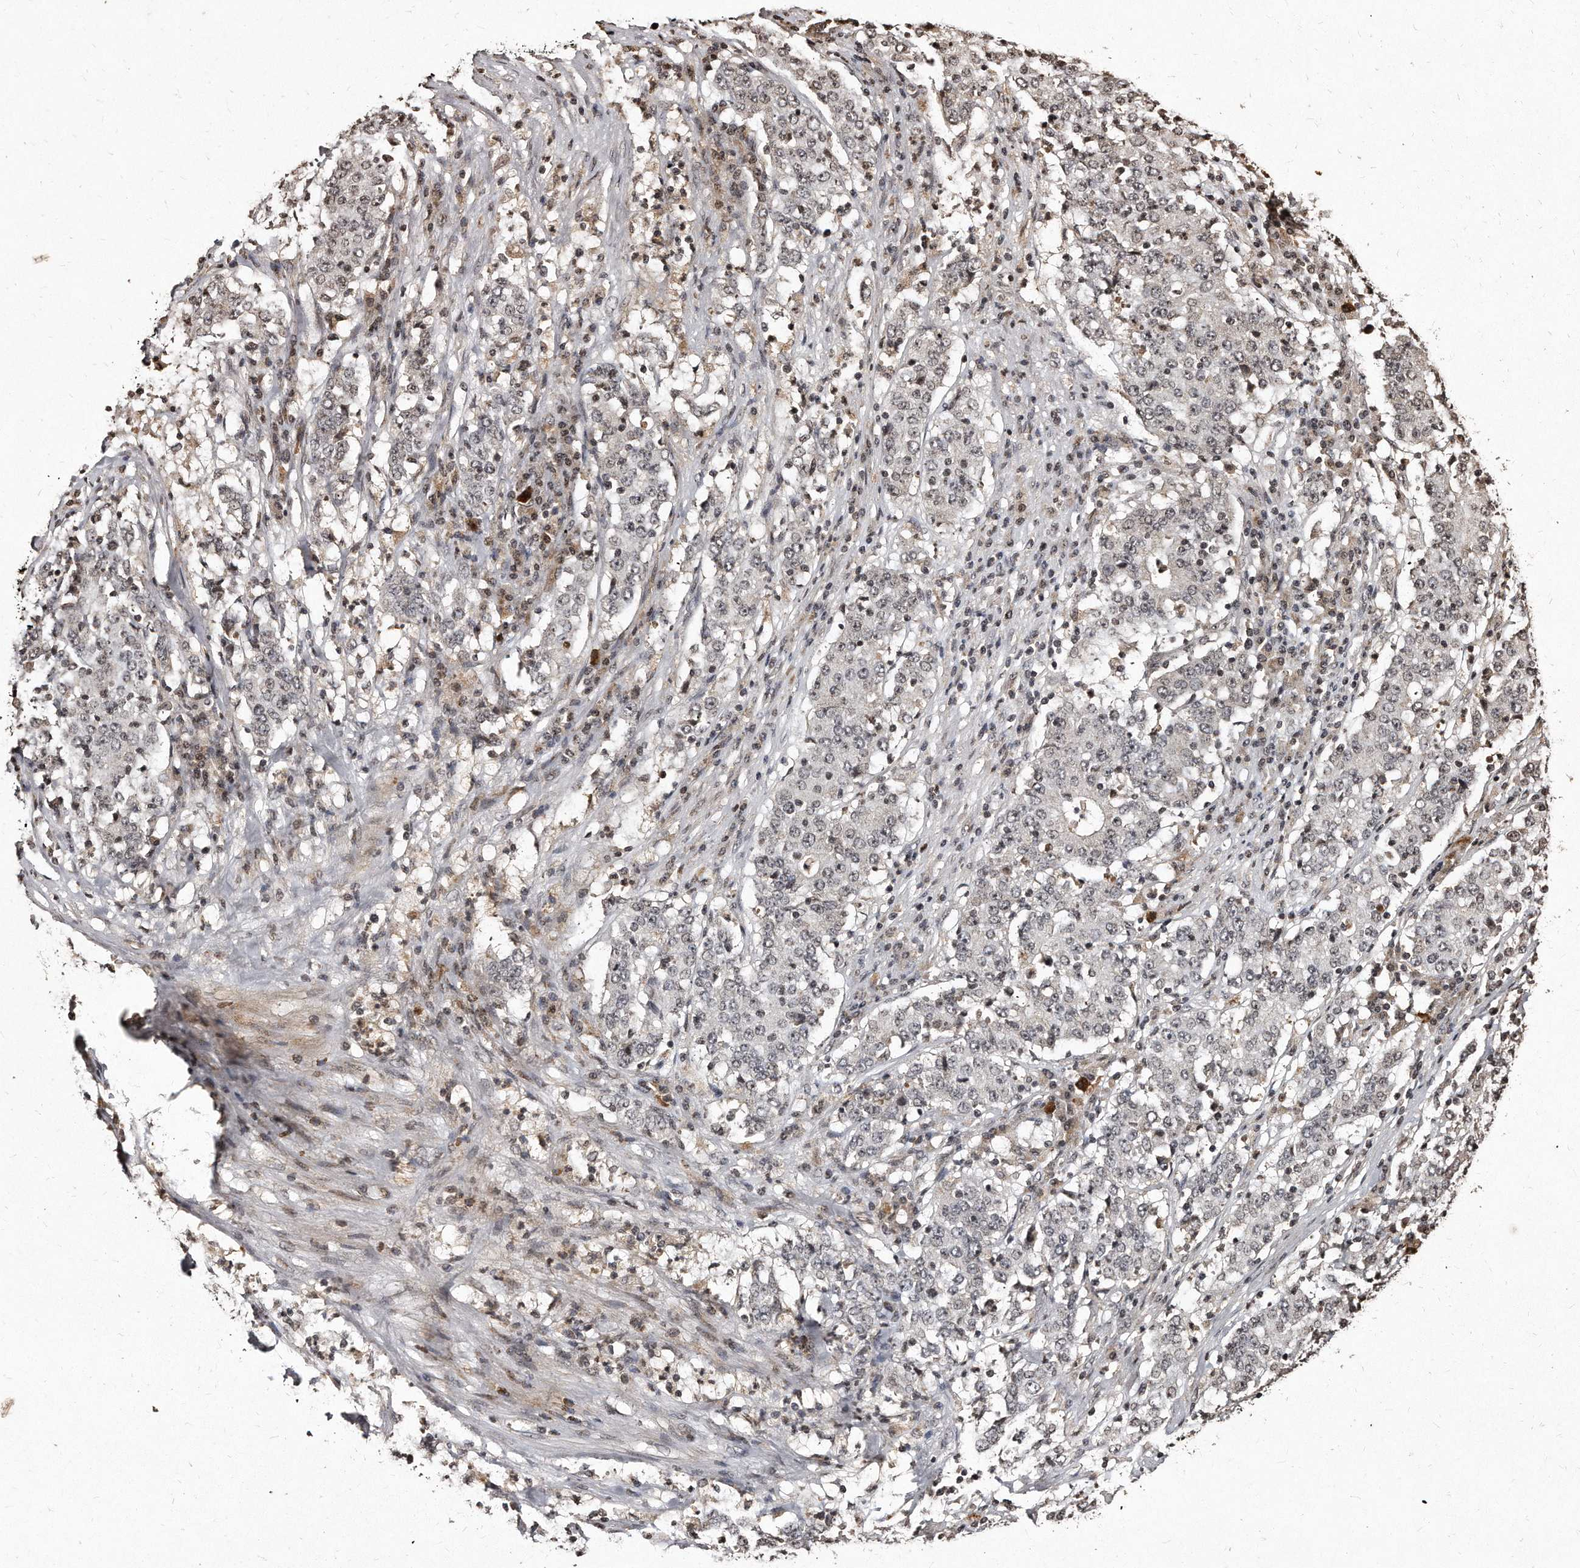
{"staining": {"intensity": "weak", "quantity": "25%-75%", "location": "nuclear"}, "tissue": "stomach cancer", "cell_type": "Tumor cells", "image_type": "cancer", "snomed": [{"axis": "morphology", "description": "Adenocarcinoma, NOS"}, {"axis": "topography", "description": "Stomach"}], "caption": "Immunohistochemistry (IHC) of stomach cancer (adenocarcinoma) demonstrates low levels of weak nuclear expression in approximately 25%-75% of tumor cells.", "gene": "TSHR", "patient": {"sex": "male", "age": 59}}